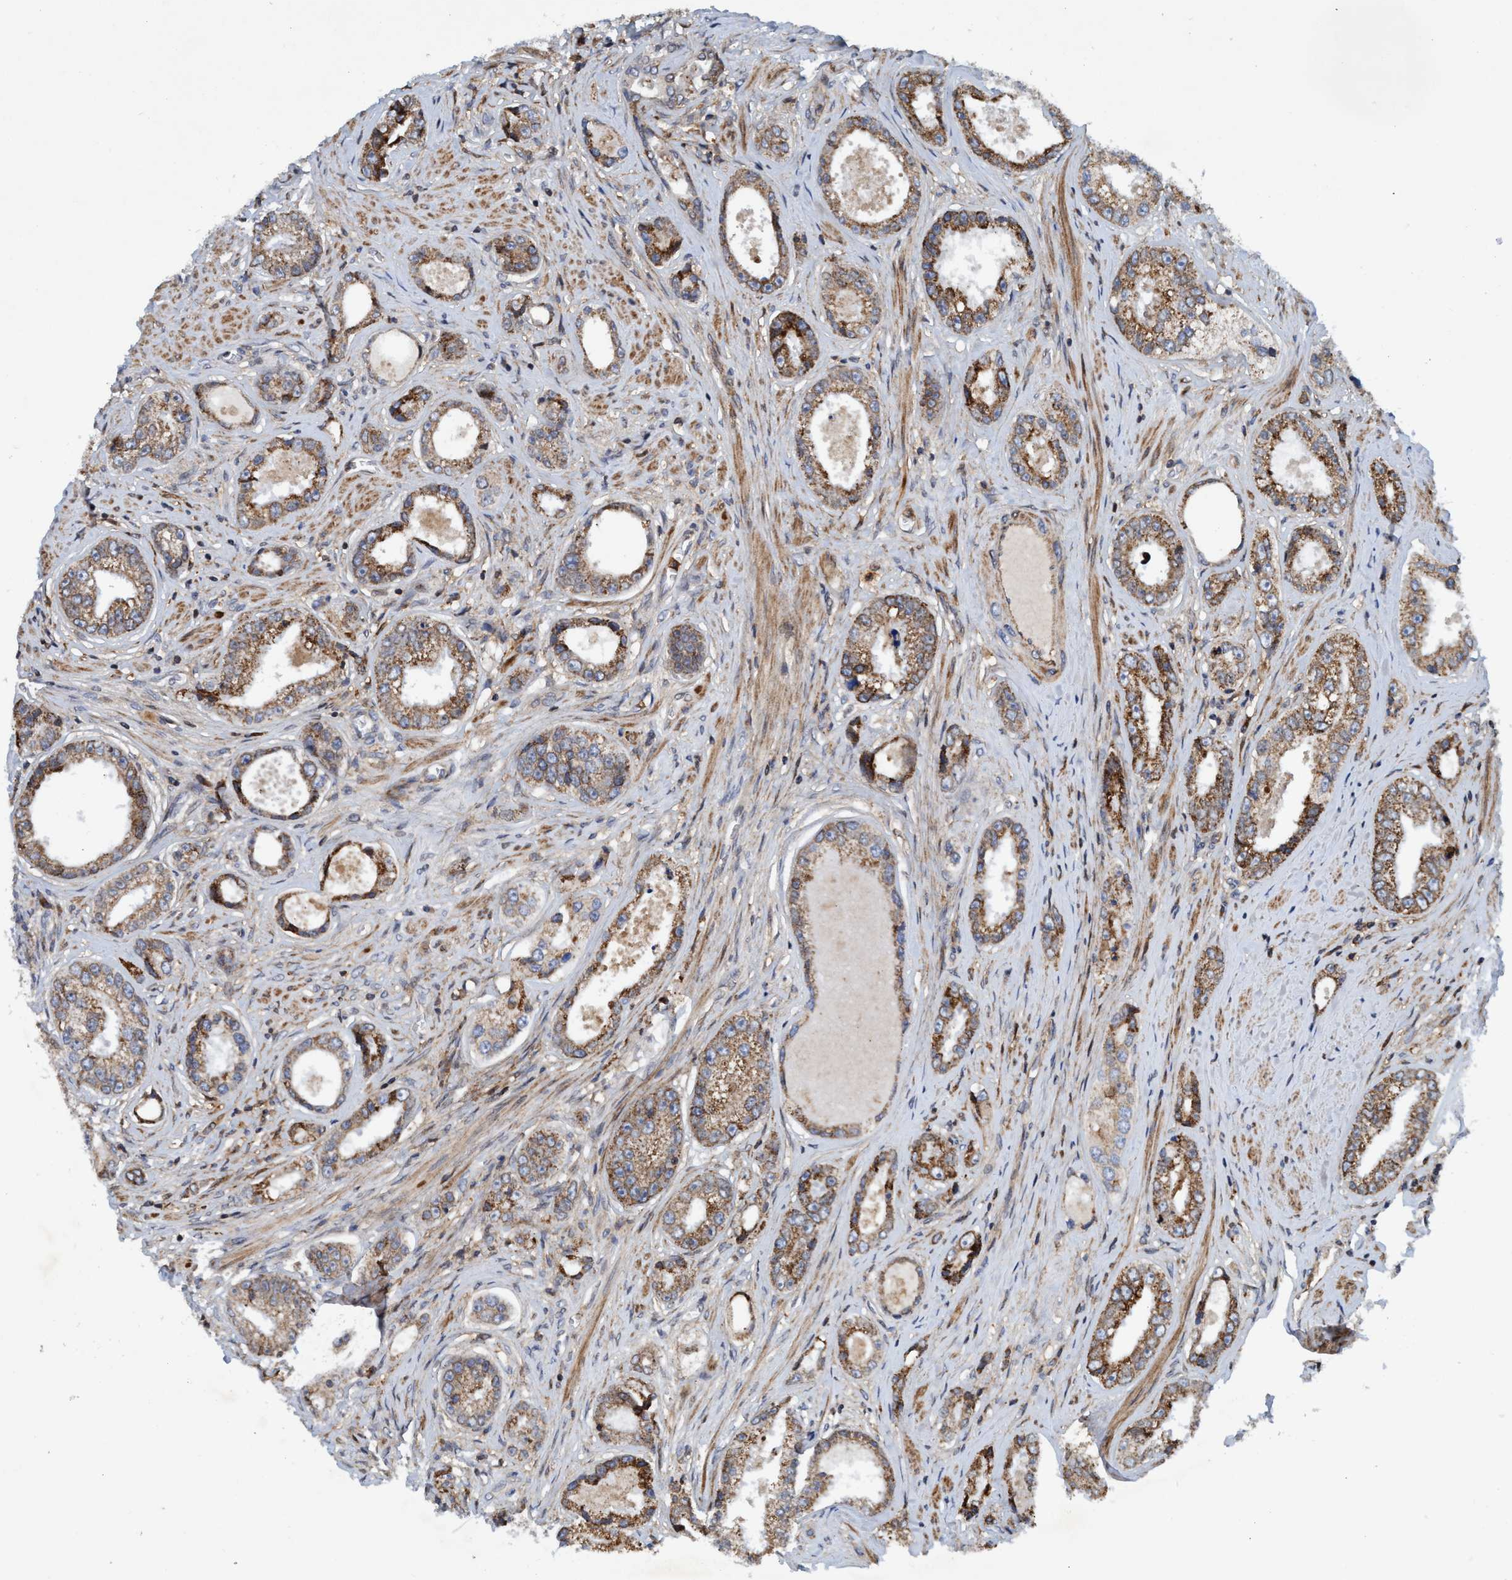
{"staining": {"intensity": "moderate", "quantity": ">75%", "location": "cytoplasmic/membranous"}, "tissue": "prostate cancer", "cell_type": "Tumor cells", "image_type": "cancer", "snomed": [{"axis": "morphology", "description": "Adenocarcinoma, High grade"}, {"axis": "topography", "description": "Prostate"}], "caption": "IHC histopathology image of neoplastic tissue: high-grade adenocarcinoma (prostate) stained using IHC displays medium levels of moderate protein expression localized specifically in the cytoplasmic/membranous of tumor cells, appearing as a cytoplasmic/membranous brown color.", "gene": "SLC16A3", "patient": {"sex": "male", "age": 61}}